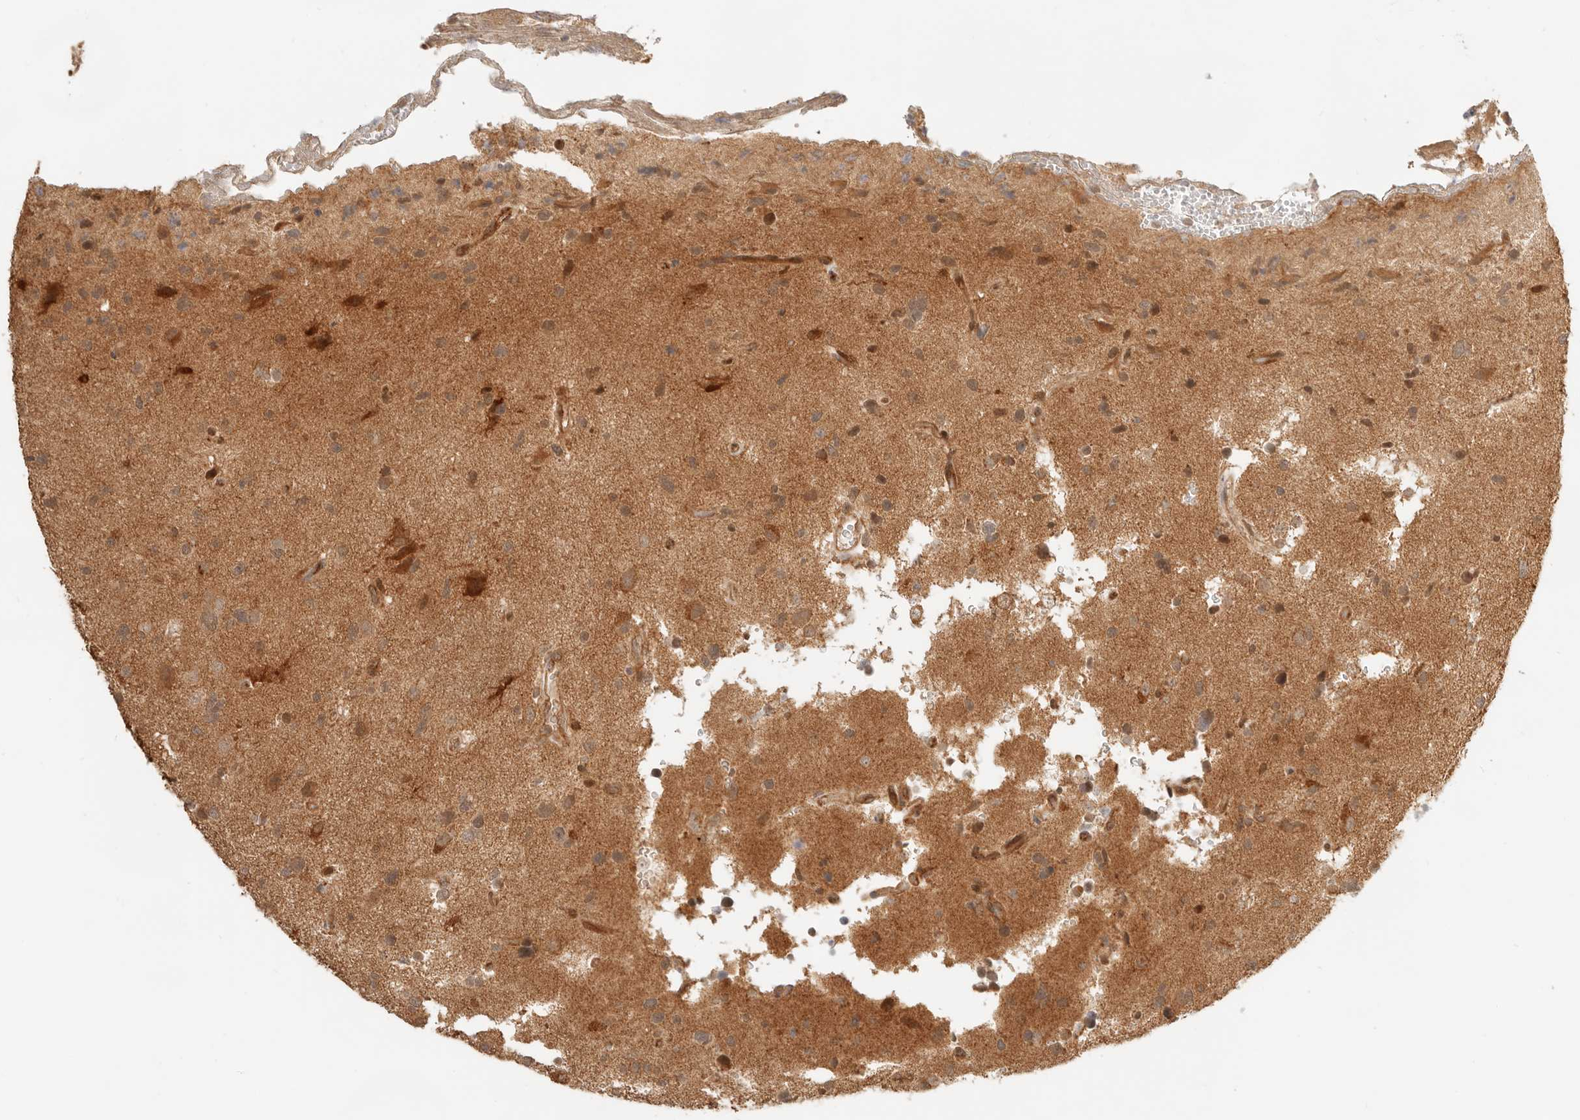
{"staining": {"intensity": "moderate", "quantity": "25%-75%", "location": "cytoplasmic/membranous,nuclear"}, "tissue": "glioma", "cell_type": "Tumor cells", "image_type": "cancer", "snomed": [{"axis": "morphology", "description": "Glioma, malignant, High grade"}, {"axis": "topography", "description": "Brain"}], "caption": "Protein analysis of high-grade glioma (malignant) tissue reveals moderate cytoplasmic/membranous and nuclear positivity in approximately 25%-75% of tumor cells.", "gene": "BAALC", "patient": {"sex": "male", "age": 33}}